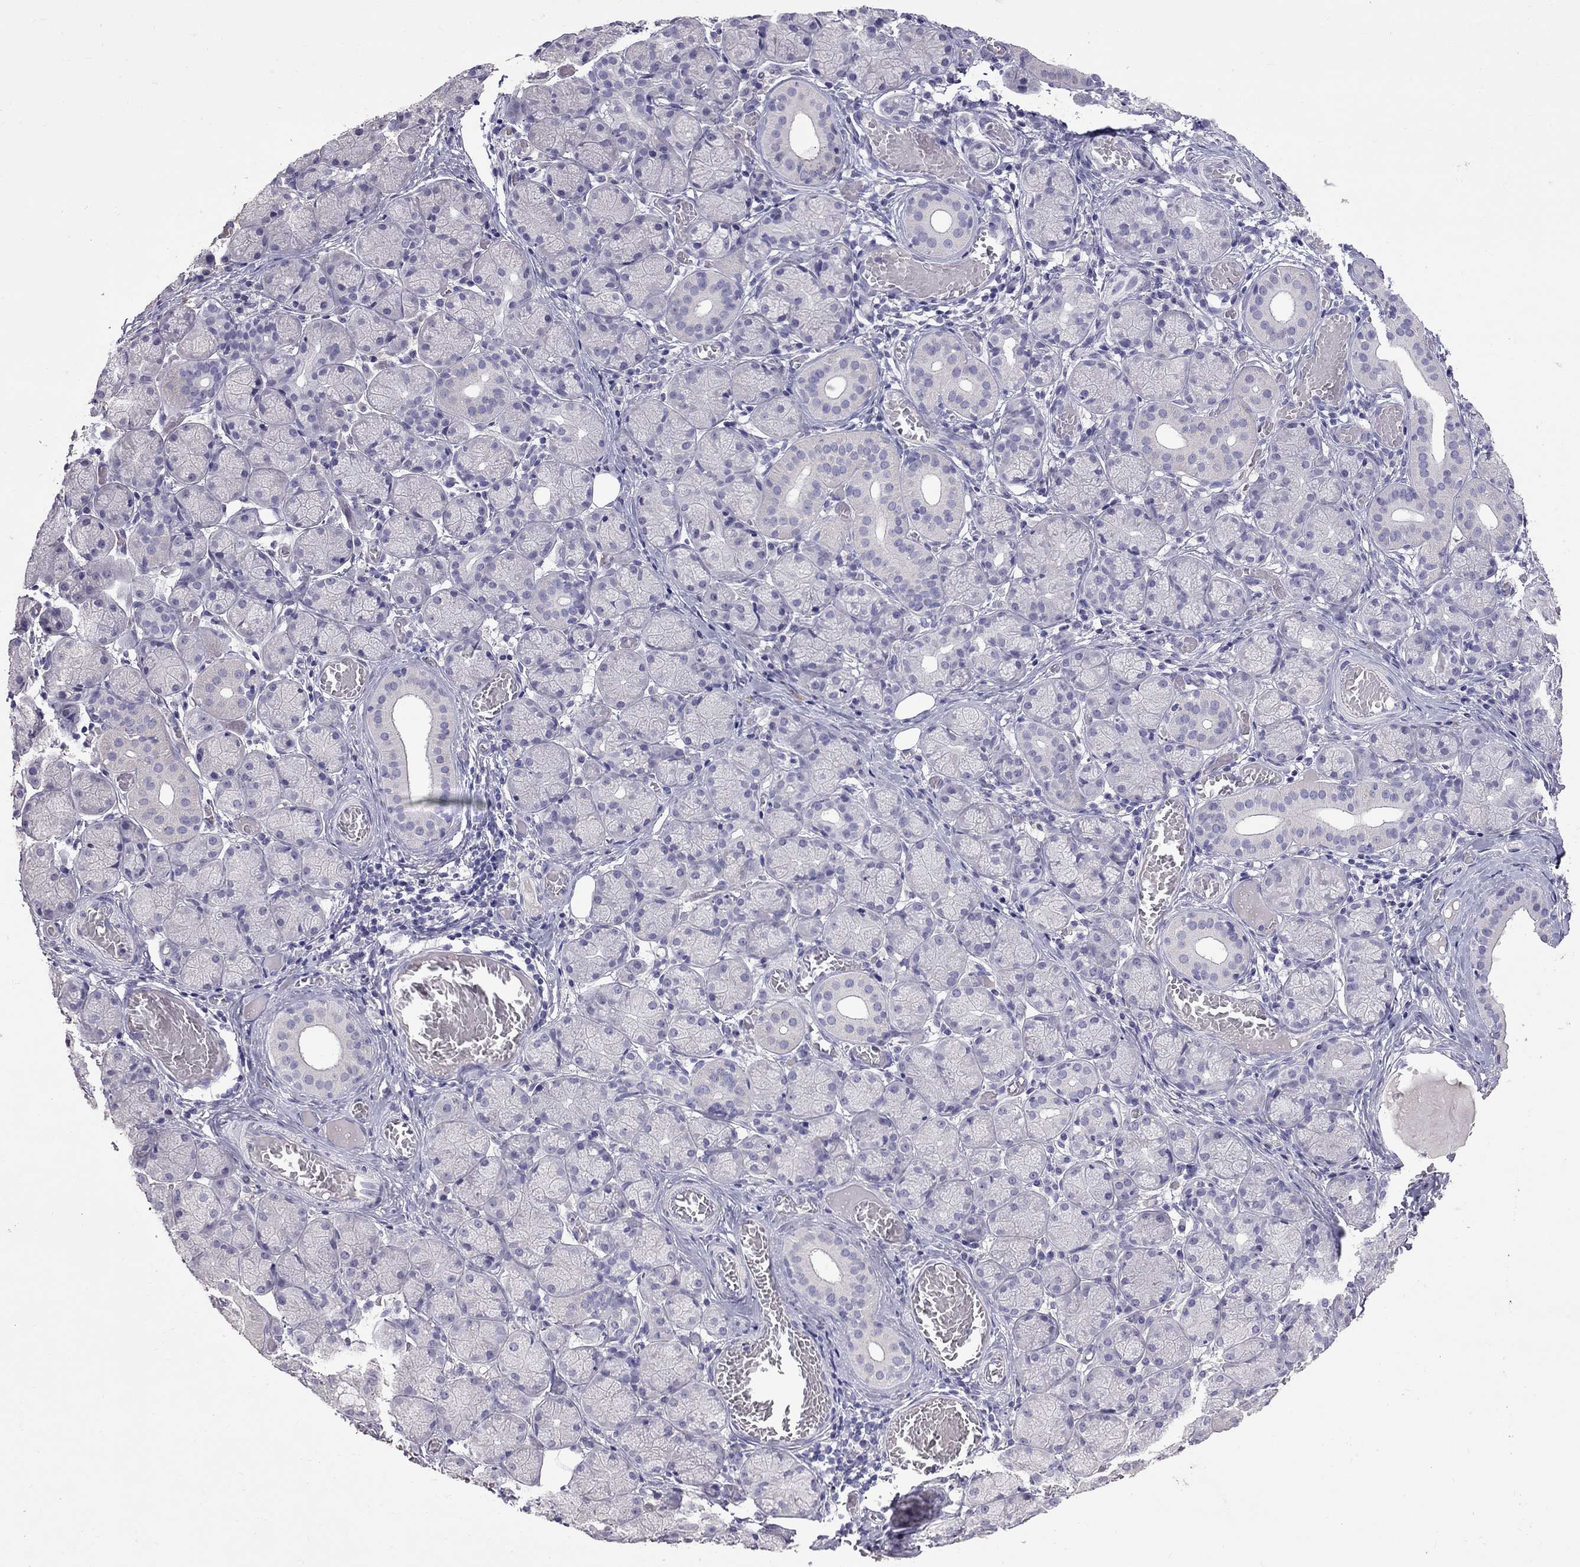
{"staining": {"intensity": "negative", "quantity": "none", "location": "none"}, "tissue": "salivary gland", "cell_type": "Glandular cells", "image_type": "normal", "snomed": [{"axis": "morphology", "description": "Normal tissue, NOS"}, {"axis": "topography", "description": "Salivary gland"}, {"axis": "topography", "description": "Peripheral nerve tissue"}], "caption": "Glandular cells show no significant protein positivity in benign salivary gland.", "gene": "CFAP91", "patient": {"sex": "female", "age": 24}}